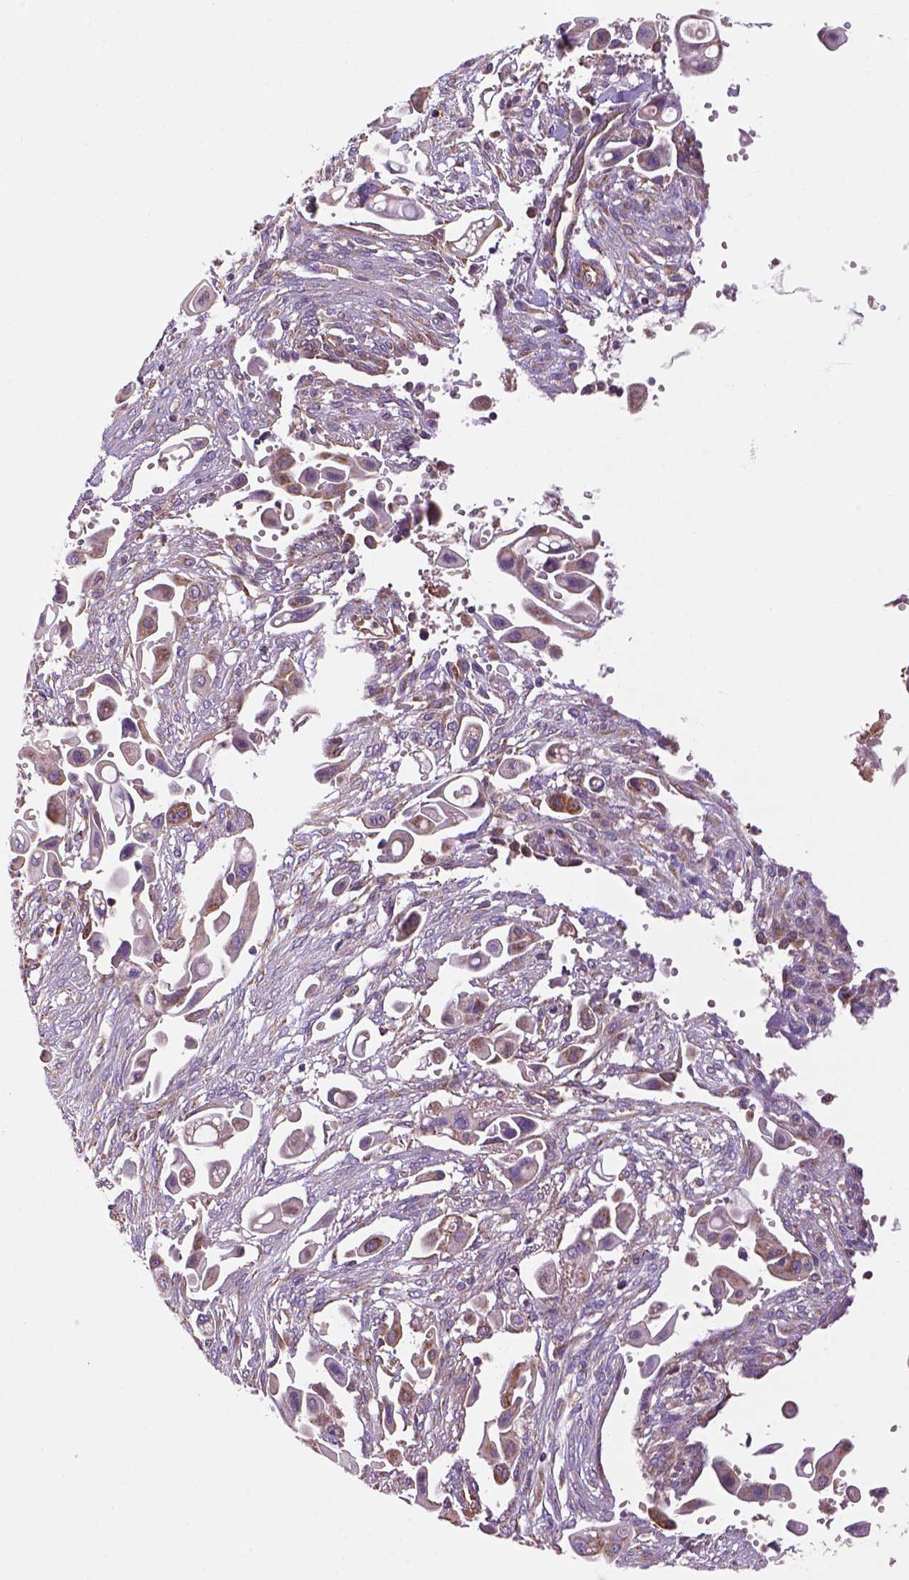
{"staining": {"intensity": "weak", "quantity": "25%-75%", "location": "cytoplasmic/membranous"}, "tissue": "pancreatic cancer", "cell_type": "Tumor cells", "image_type": "cancer", "snomed": [{"axis": "morphology", "description": "Adenocarcinoma, NOS"}, {"axis": "topography", "description": "Pancreas"}], "caption": "An IHC photomicrograph of neoplastic tissue is shown. Protein staining in brown highlights weak cytoplasmic/membranous positivity in pancreatic cancer (adenocarcinoma) within tumor cells. The protein of interest is shown in brown color, while the nuclei are stained blue.", "gene": "WARS2", "patient": {"sex": "male", "age": 50}}